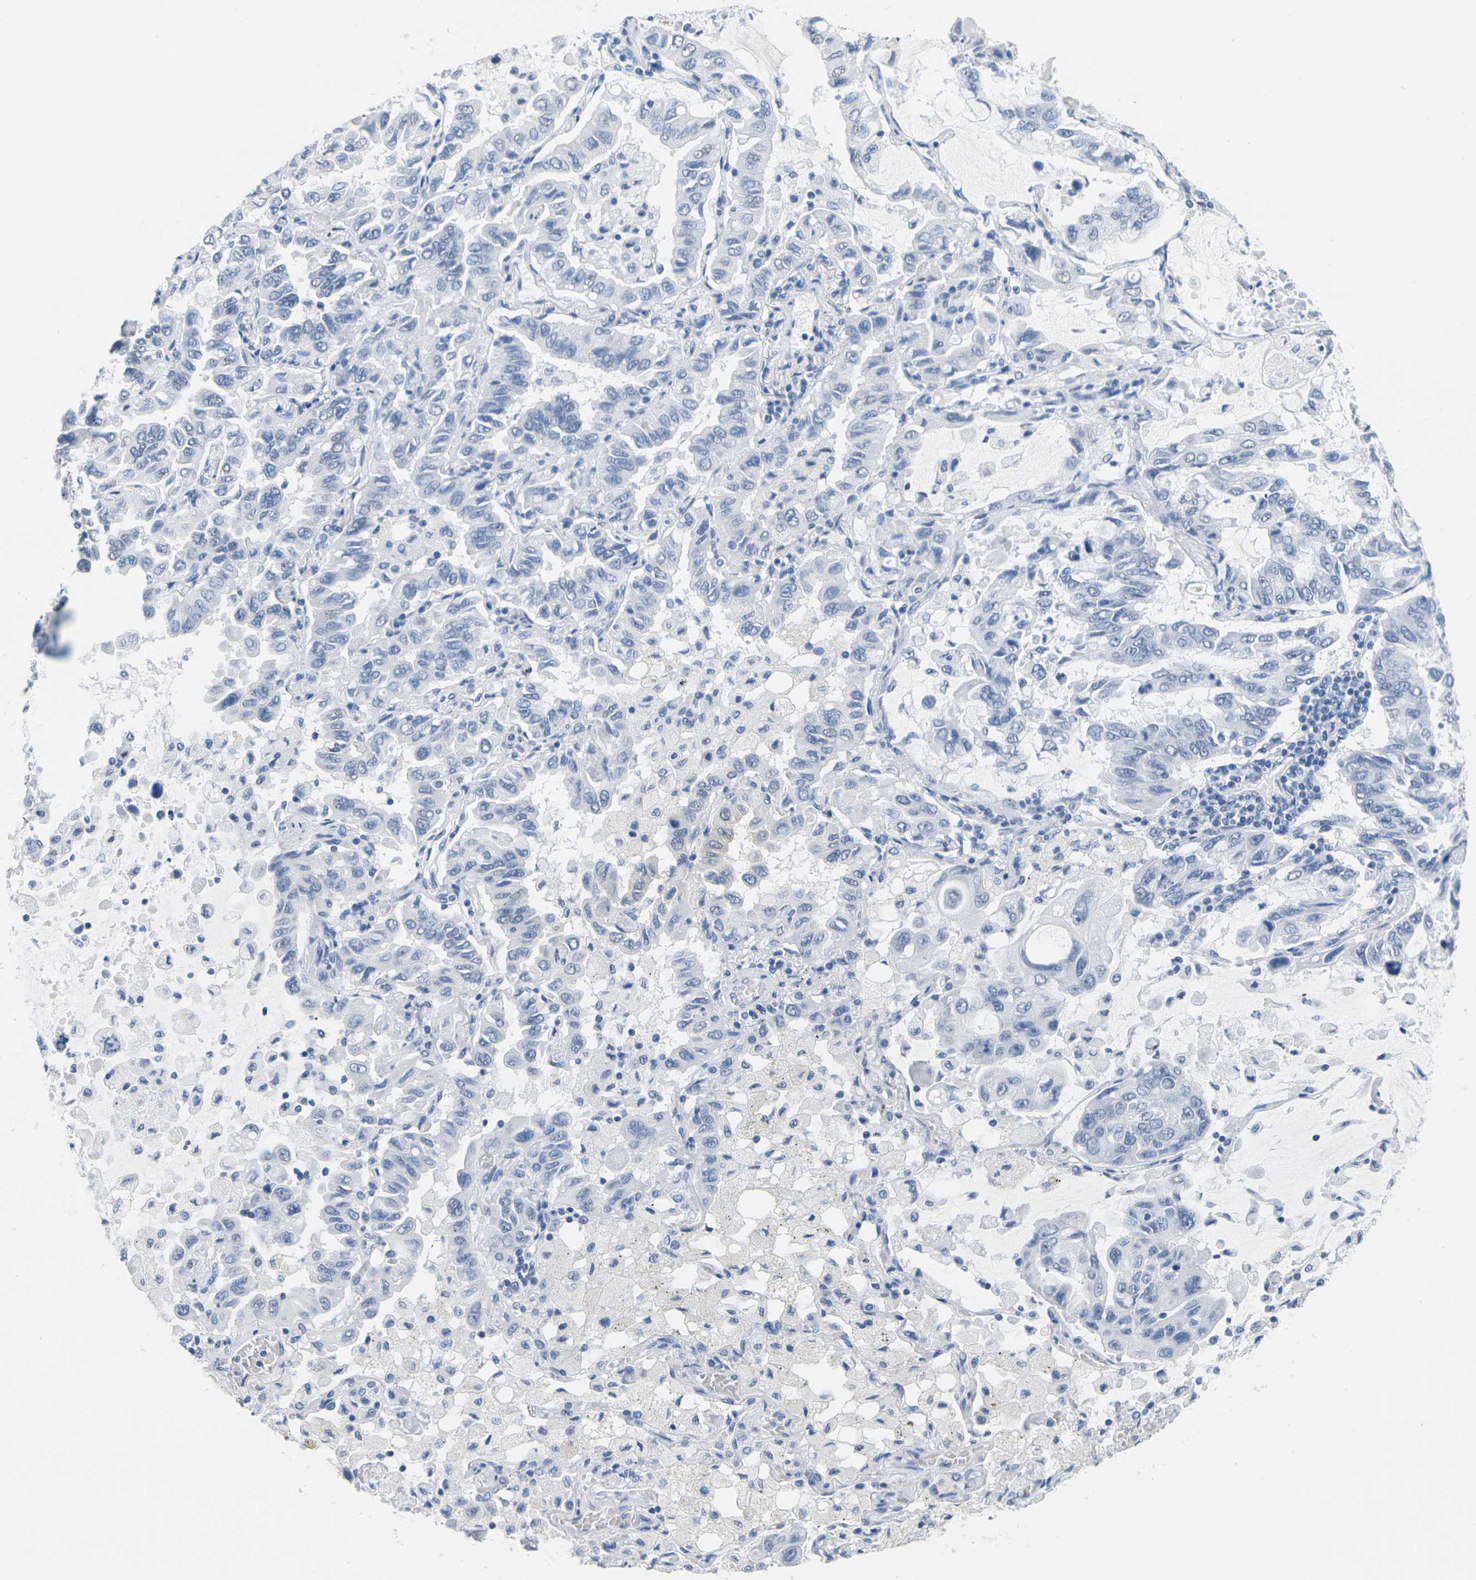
{"staining": {"intensity": "negative", "quantity": "none", "location": "none"}, "tissue": "lung cancer", "cell_type": "Tumor cells", "image_type": "cancer", "snomed": [{"axis": "morphology", "description": "Adenocarcinoma, NOS"}, {"axis": "topography", "description": "Lung"}], "caption": "This image is of adenocarcinoma (lung) stained with immunohistochemistry (IHC) to label a protein in brown with the nuclei are counter-stained blue. There is no staining in tumor cells.", "gene": "CTAG1A", "patient": {"sex": "male", "age": 64}}